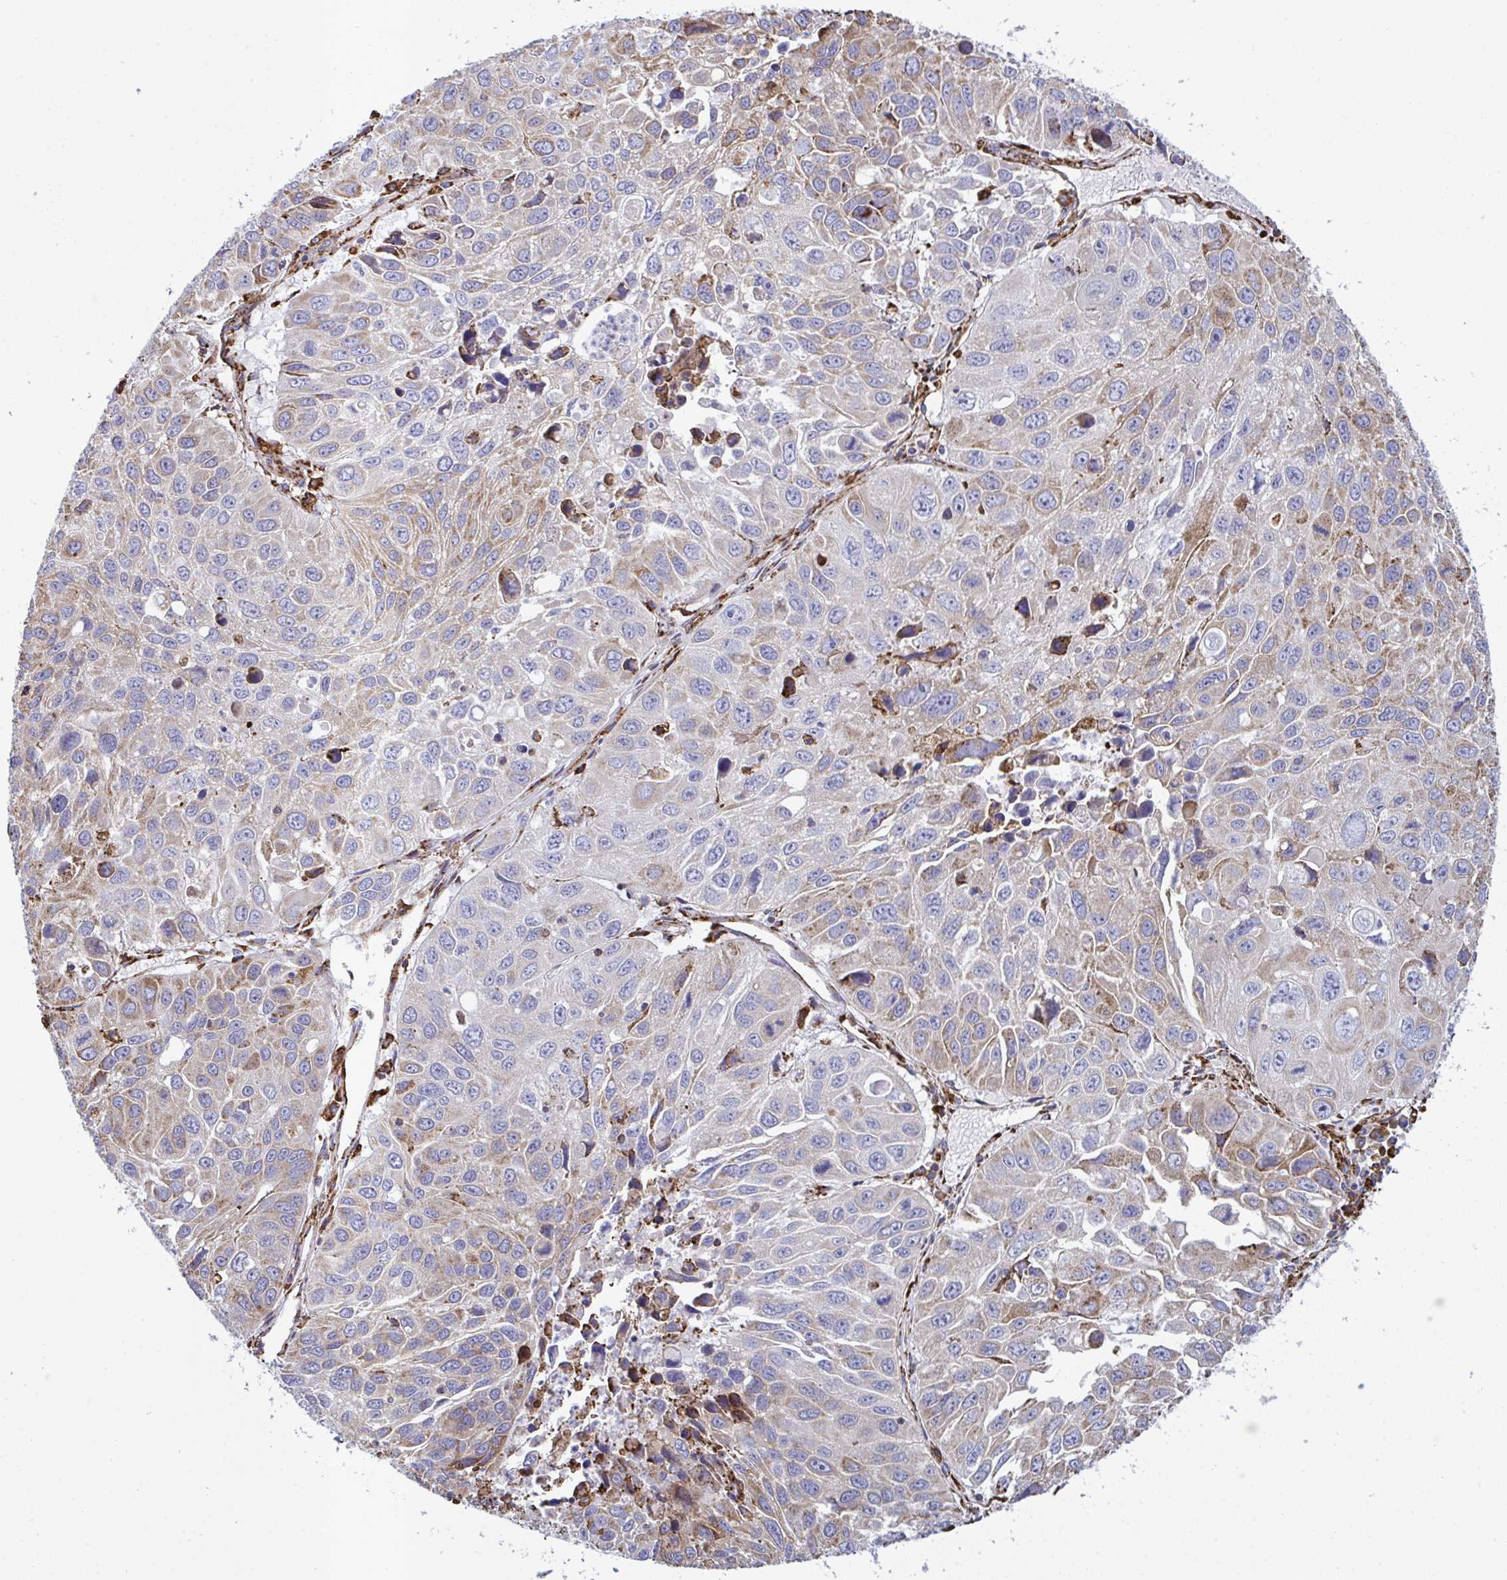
{"staining": {"intensity": "moderate", "quantity": "25%-75%", "location": "cytoplasmic/membranous"}, "tissue": "lung cancer", "cell_type": "Tumor cells", "image_type": "cancer", "snomed": [{"axis": "morphology", "description": "Squamous cell carcinoma, NOS"}, {"axis": "topography", "description": "Lung"}], "caption": "DAB (3,3'-diaminobenzidine) immunohistochemical staining of human lung cancer (squamous cell carcinoma) displays moderate cytoplasmic/membranous protein positivity in approximately 25%-75% of tumor cells.", "gene": "PEAK3", "patient": {"sex": "female", "age": 61}}